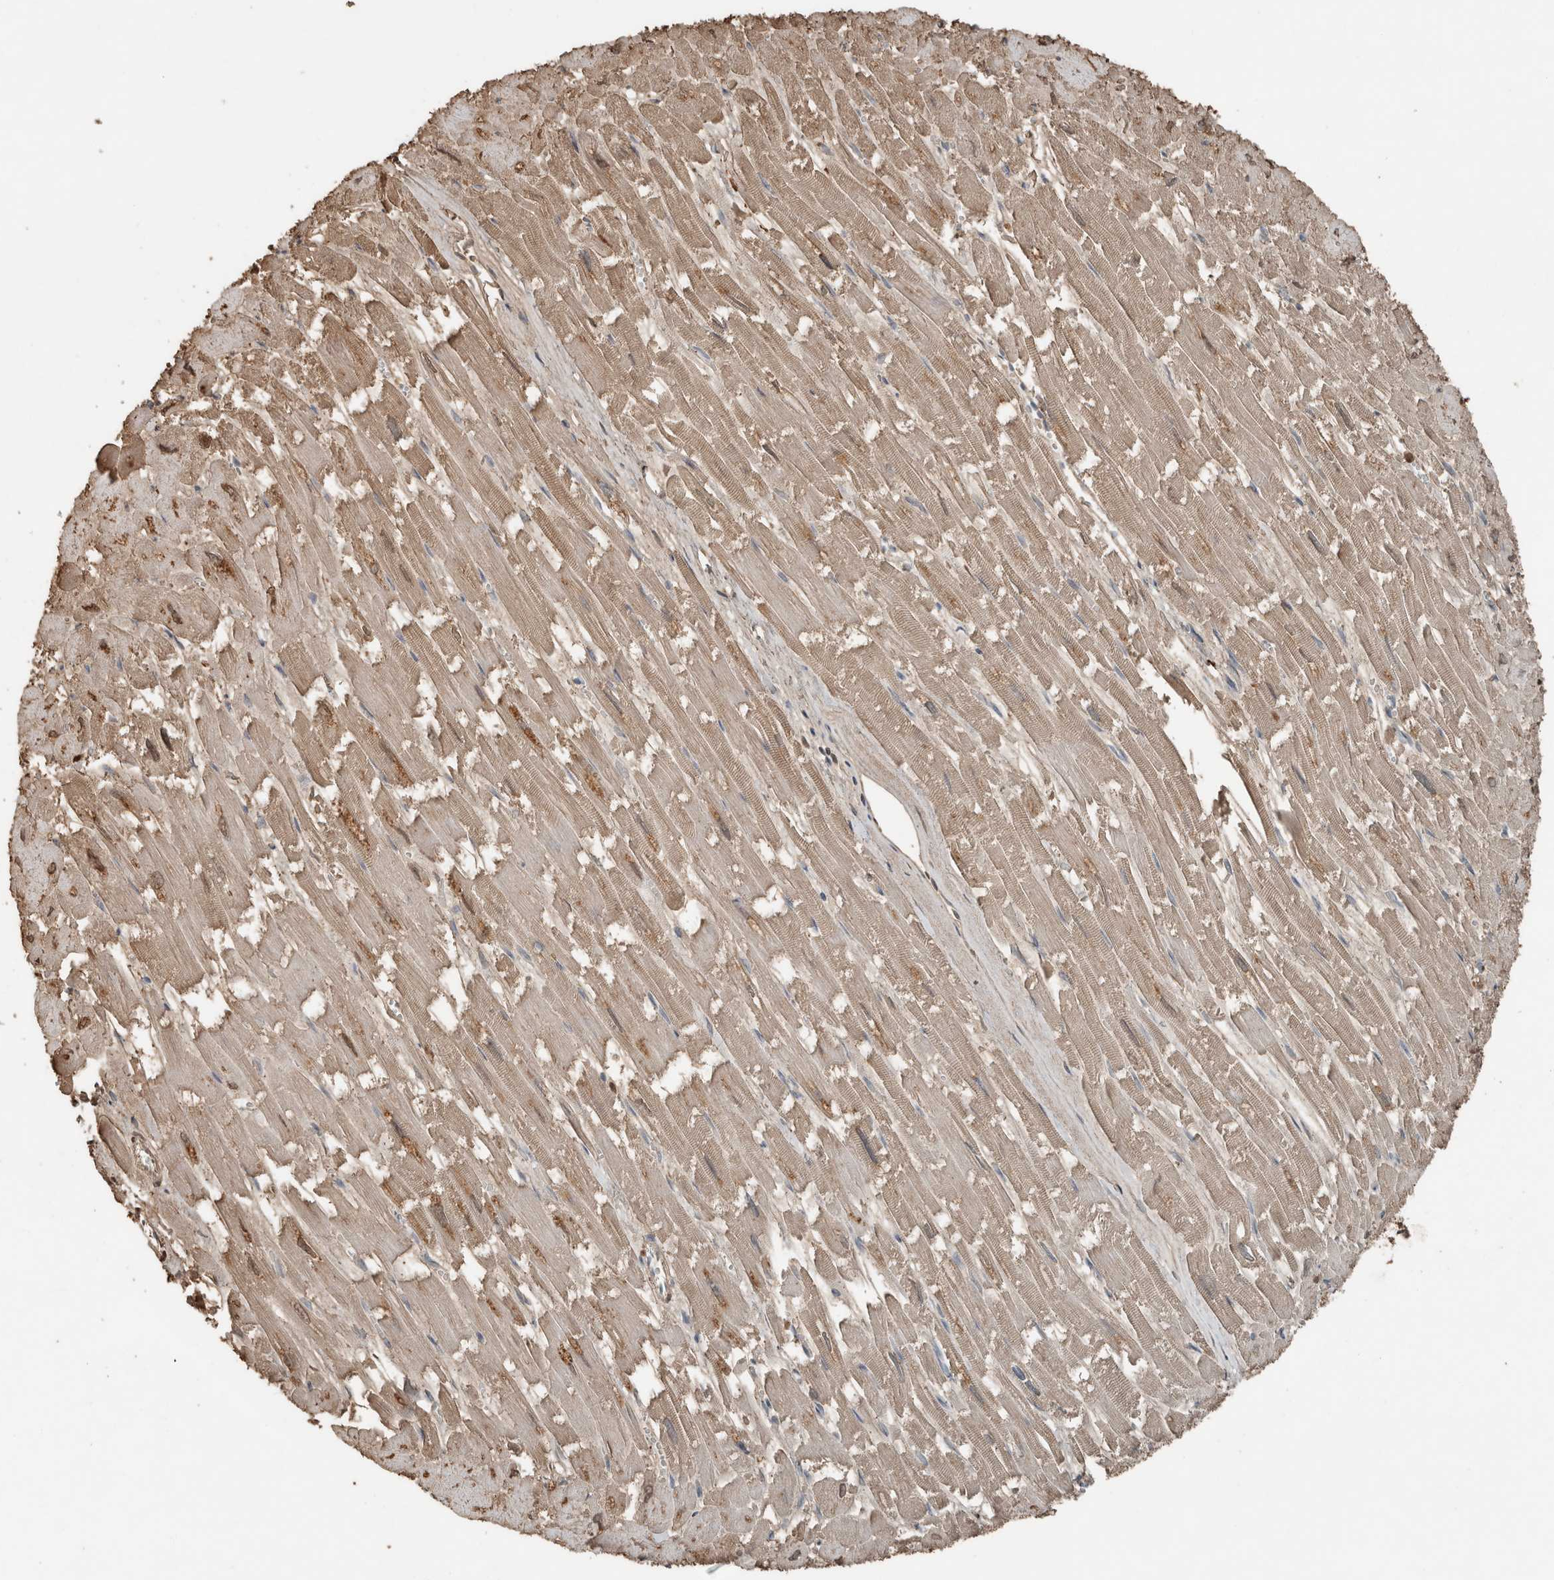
{"staining": {"intensity": "weak", "quantity": "25%-75%", "location": "cytoplasmic/membranous"}, "tissue": "heart muscle", "cell_type": "Cardiomyocytes", "image_type": "normal", "snomed": [{"axis": "morphology", "description": "Normal tissue, NOS"}, {"axis": "topography", "description": "Heart"}], "caption": "Heart muscle stained with a brown dye shows weak cytoplasmic/membranous positive positivity in approximately 25%-75% of cardiomyocytes.", "gene": "USP34", "patient": {"sex": "male", "age": 54}}